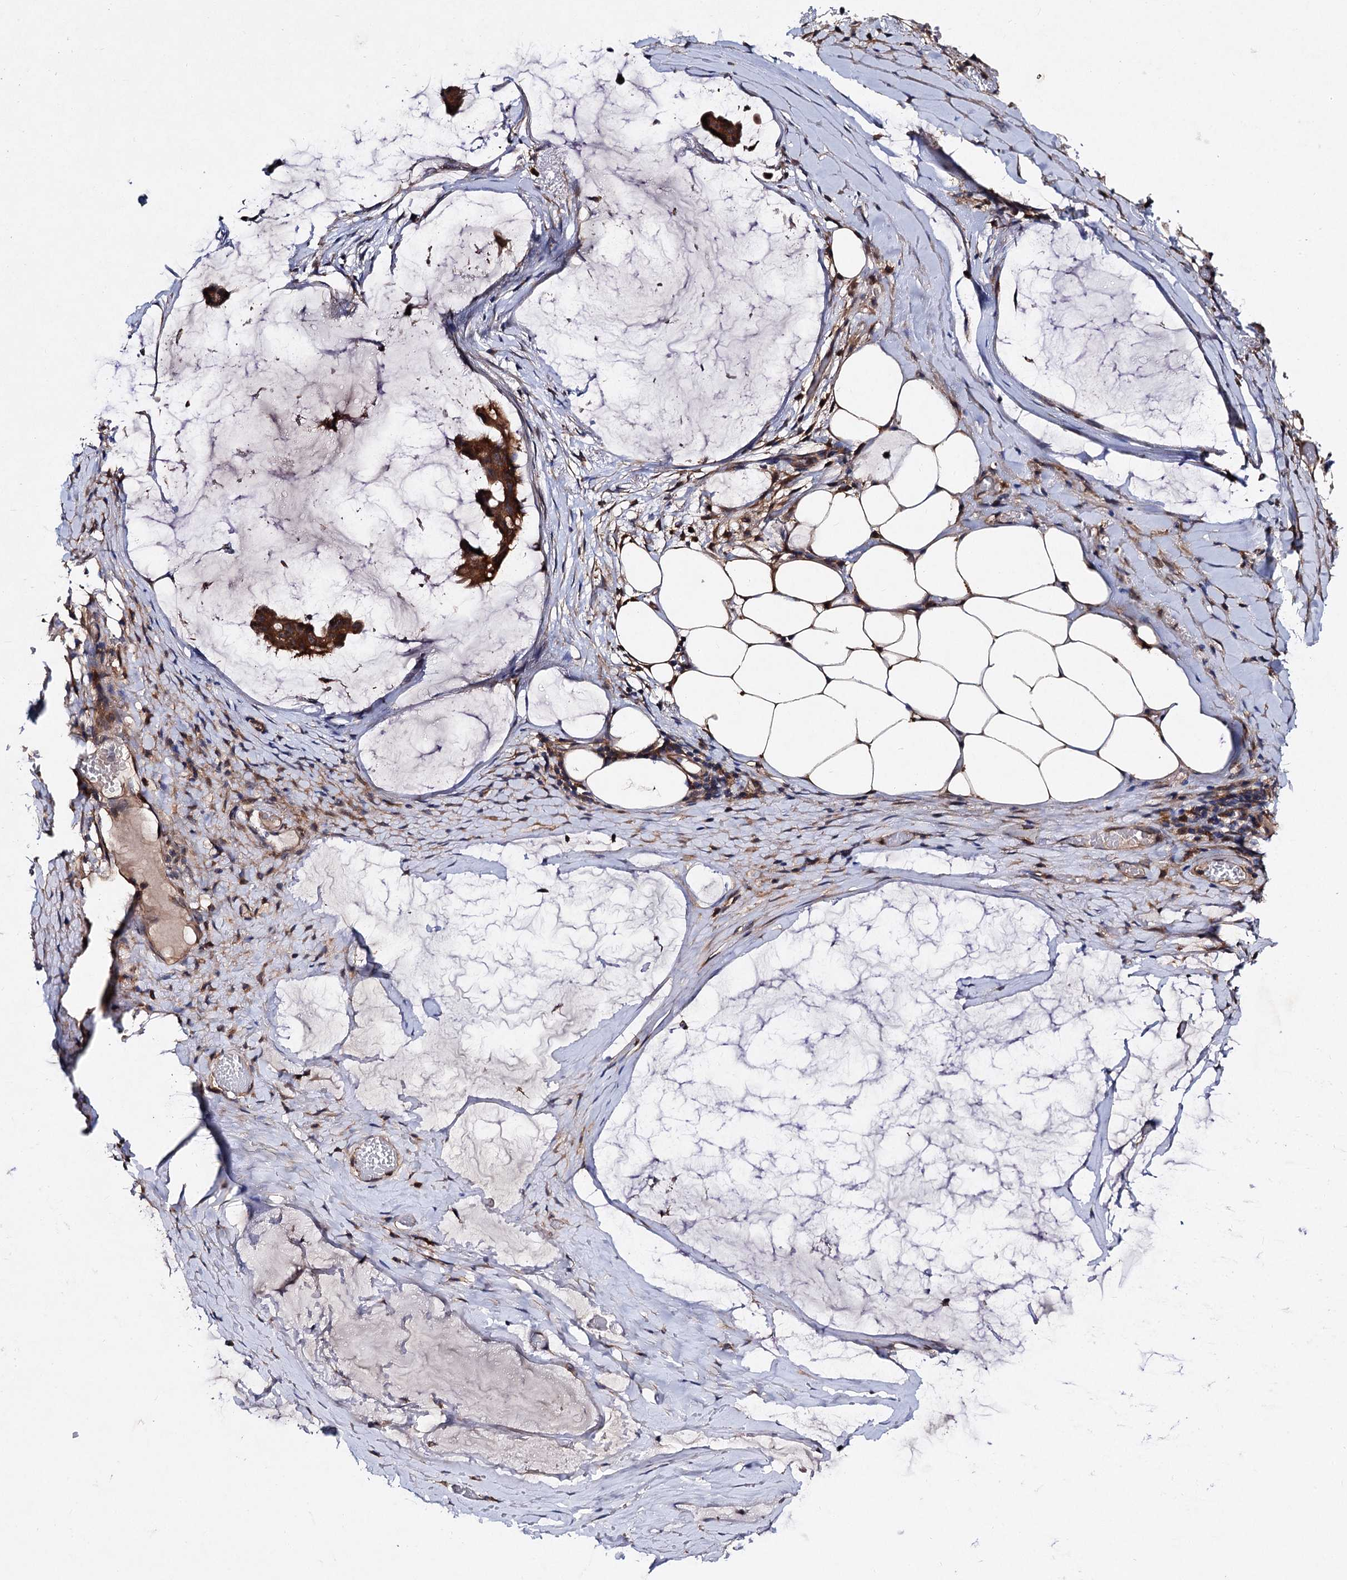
{"staining": {"intensity": "strong", "quantity": ">75%", "location": "cytoplasmic/membranous"}, "tissue": "ovarian cancer", "cell_type": "Tumor cells", "image_type": "cancer", "snomed": [{"axis": "morphology", "description": "Cystadenocarcinoma, mucinous, NOS"}, {"axis": "topography", "description": "Ovary"}], "caption": "Immunohistochemistry staining of ovarian cancer, which exhibits high levels of strong cytoplasmic/membranous positivity in approximately >75% of tumor cells indicating strong cytoplasmic/membranous protein expression. The staining was performed using DAB (3,3'-diaminobenzidine) (brown) for protein detection and nuclei were counterstained in hematoxylin (blue).", "gene": "VPS29", "patient": {"sex": "female", "age": 73}}